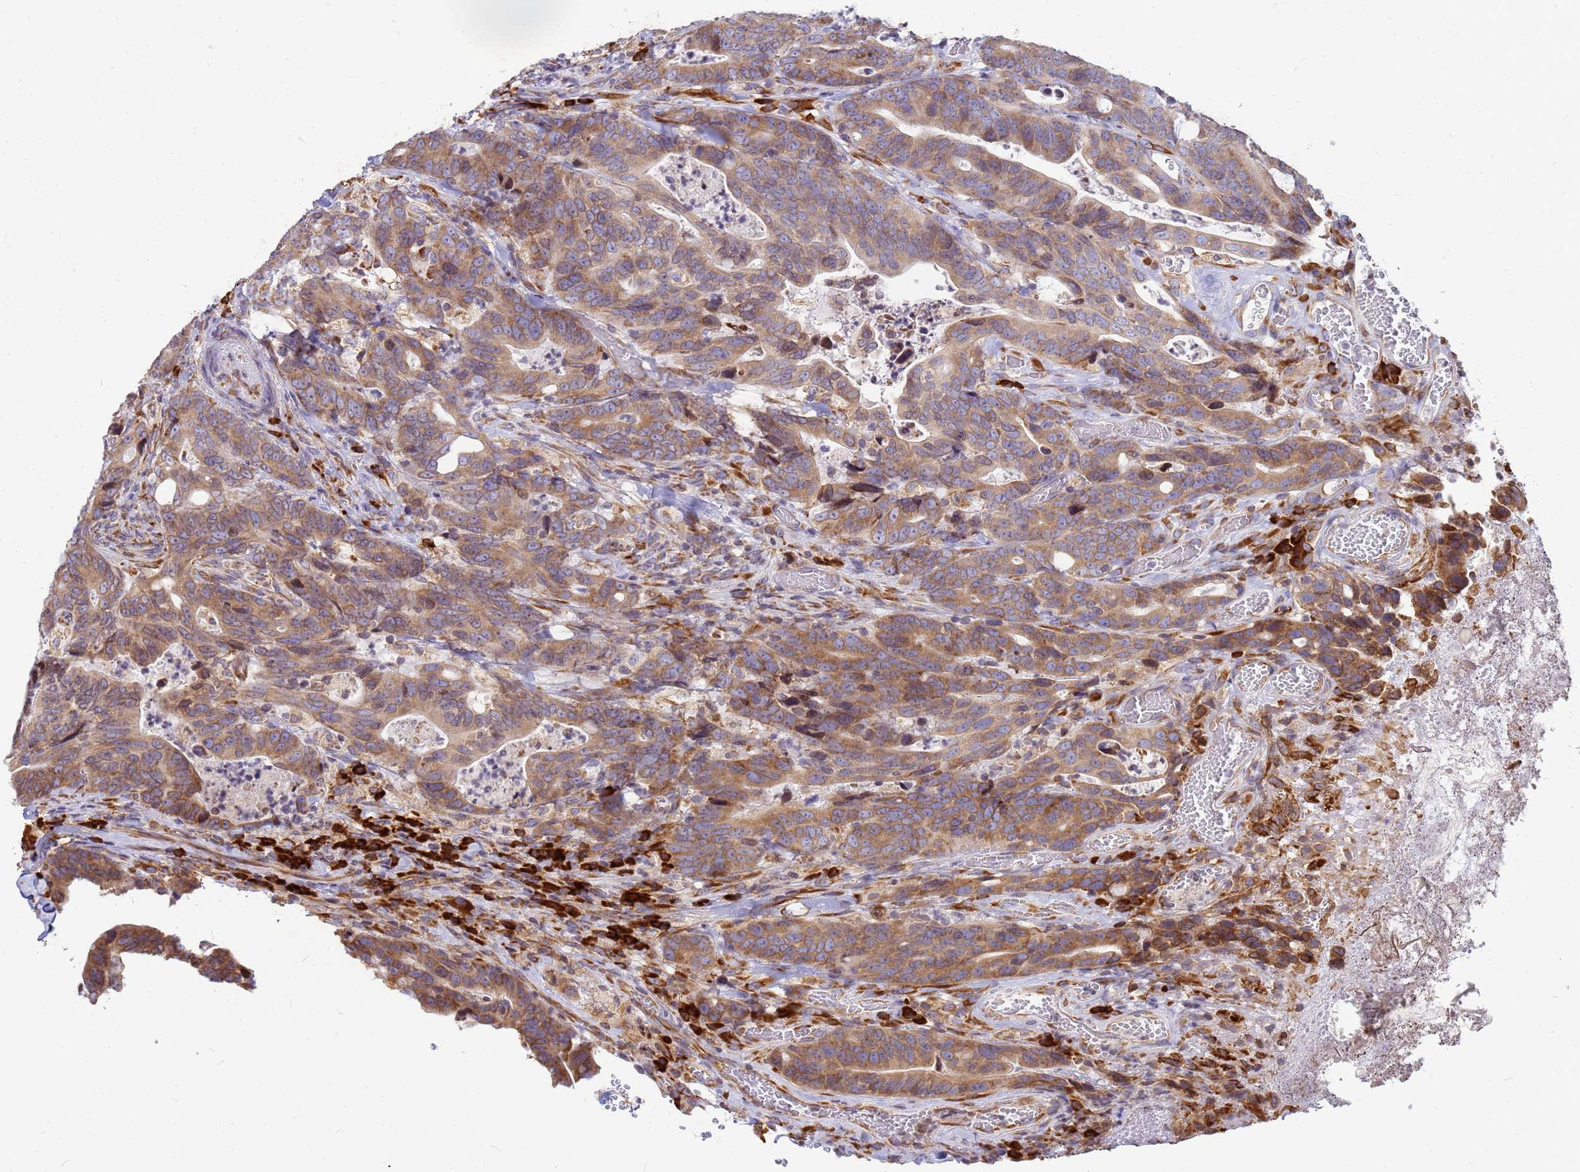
{"staining": {"intensity": "moderate", "quantity": ">75%", "location": "cytoplasmic/membranous"}, "tissue": "colorectal cancer", "cell_type": "Tumor cells", "image_type": "cancer", "snomed": [{"axis": "morphology", "description": "Adenocarcinoma, NOS"}, {"axis": "topography", "description": "Colon"}], "caption": "Protein staining of colorectal cancer tissue reveals moderate cytoplasmic/membranous positivity in approximately >75% of tumor cells.", "gene": "SSR4", "patient": {"sex": "female", "age": 82}}